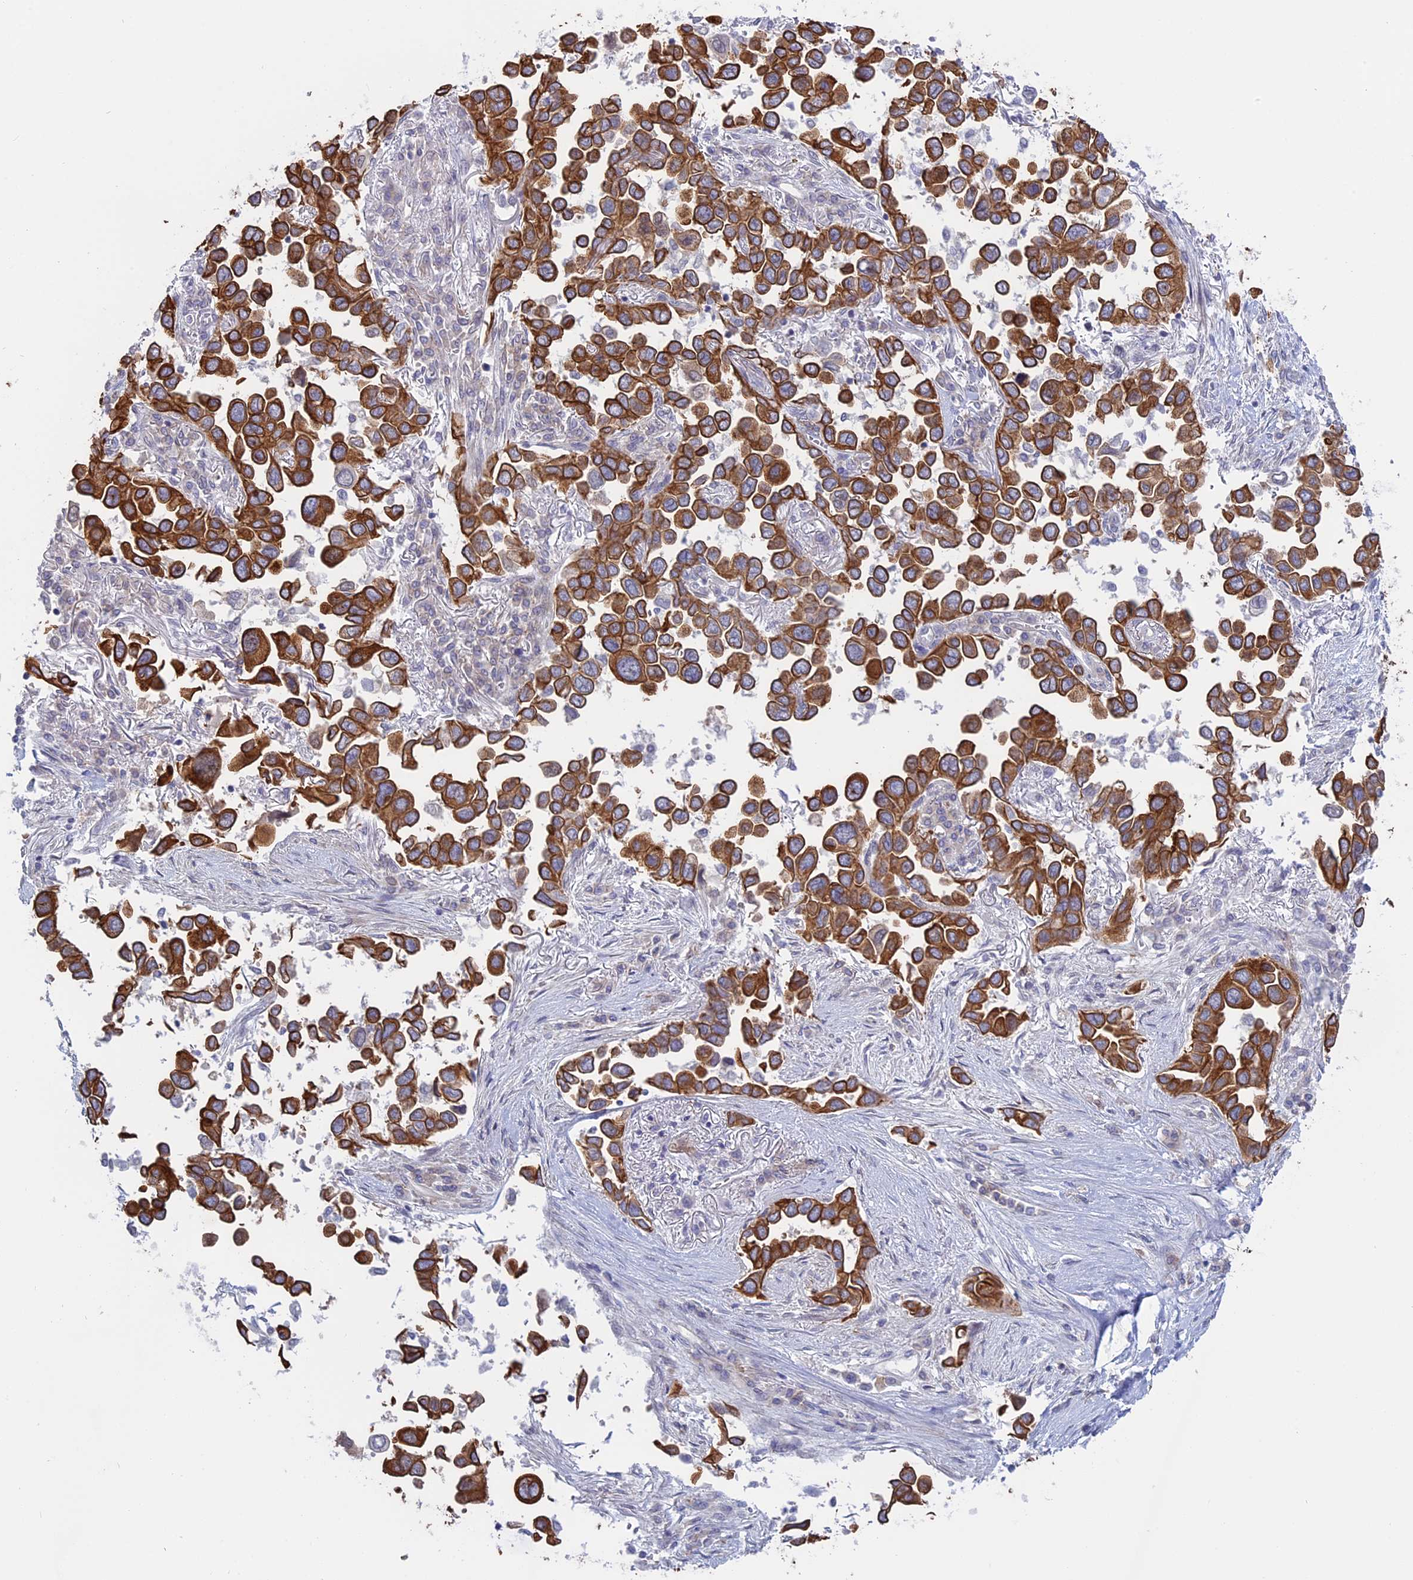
{"staining": {"intensity": "strong", "quantity": ">75%", "location": "cytoplasmic/membranous"}, "tissue": "lung cancer", "cell_type": "Tumor cells", "image_type": "cancer", "snomed": [{"axis": "morphology", "description": "Adenocarcinoma, NOS"}, {"axis": "topography", "description": "Lung"}], "caption": "Strong cytoplasmic/membranous expression is appreciated in approximately >75% of tumor cells in lung cancer (adenocarcinoma).", "gene": "MYO5B", "patient": {"sex": "female", "age": 76}}